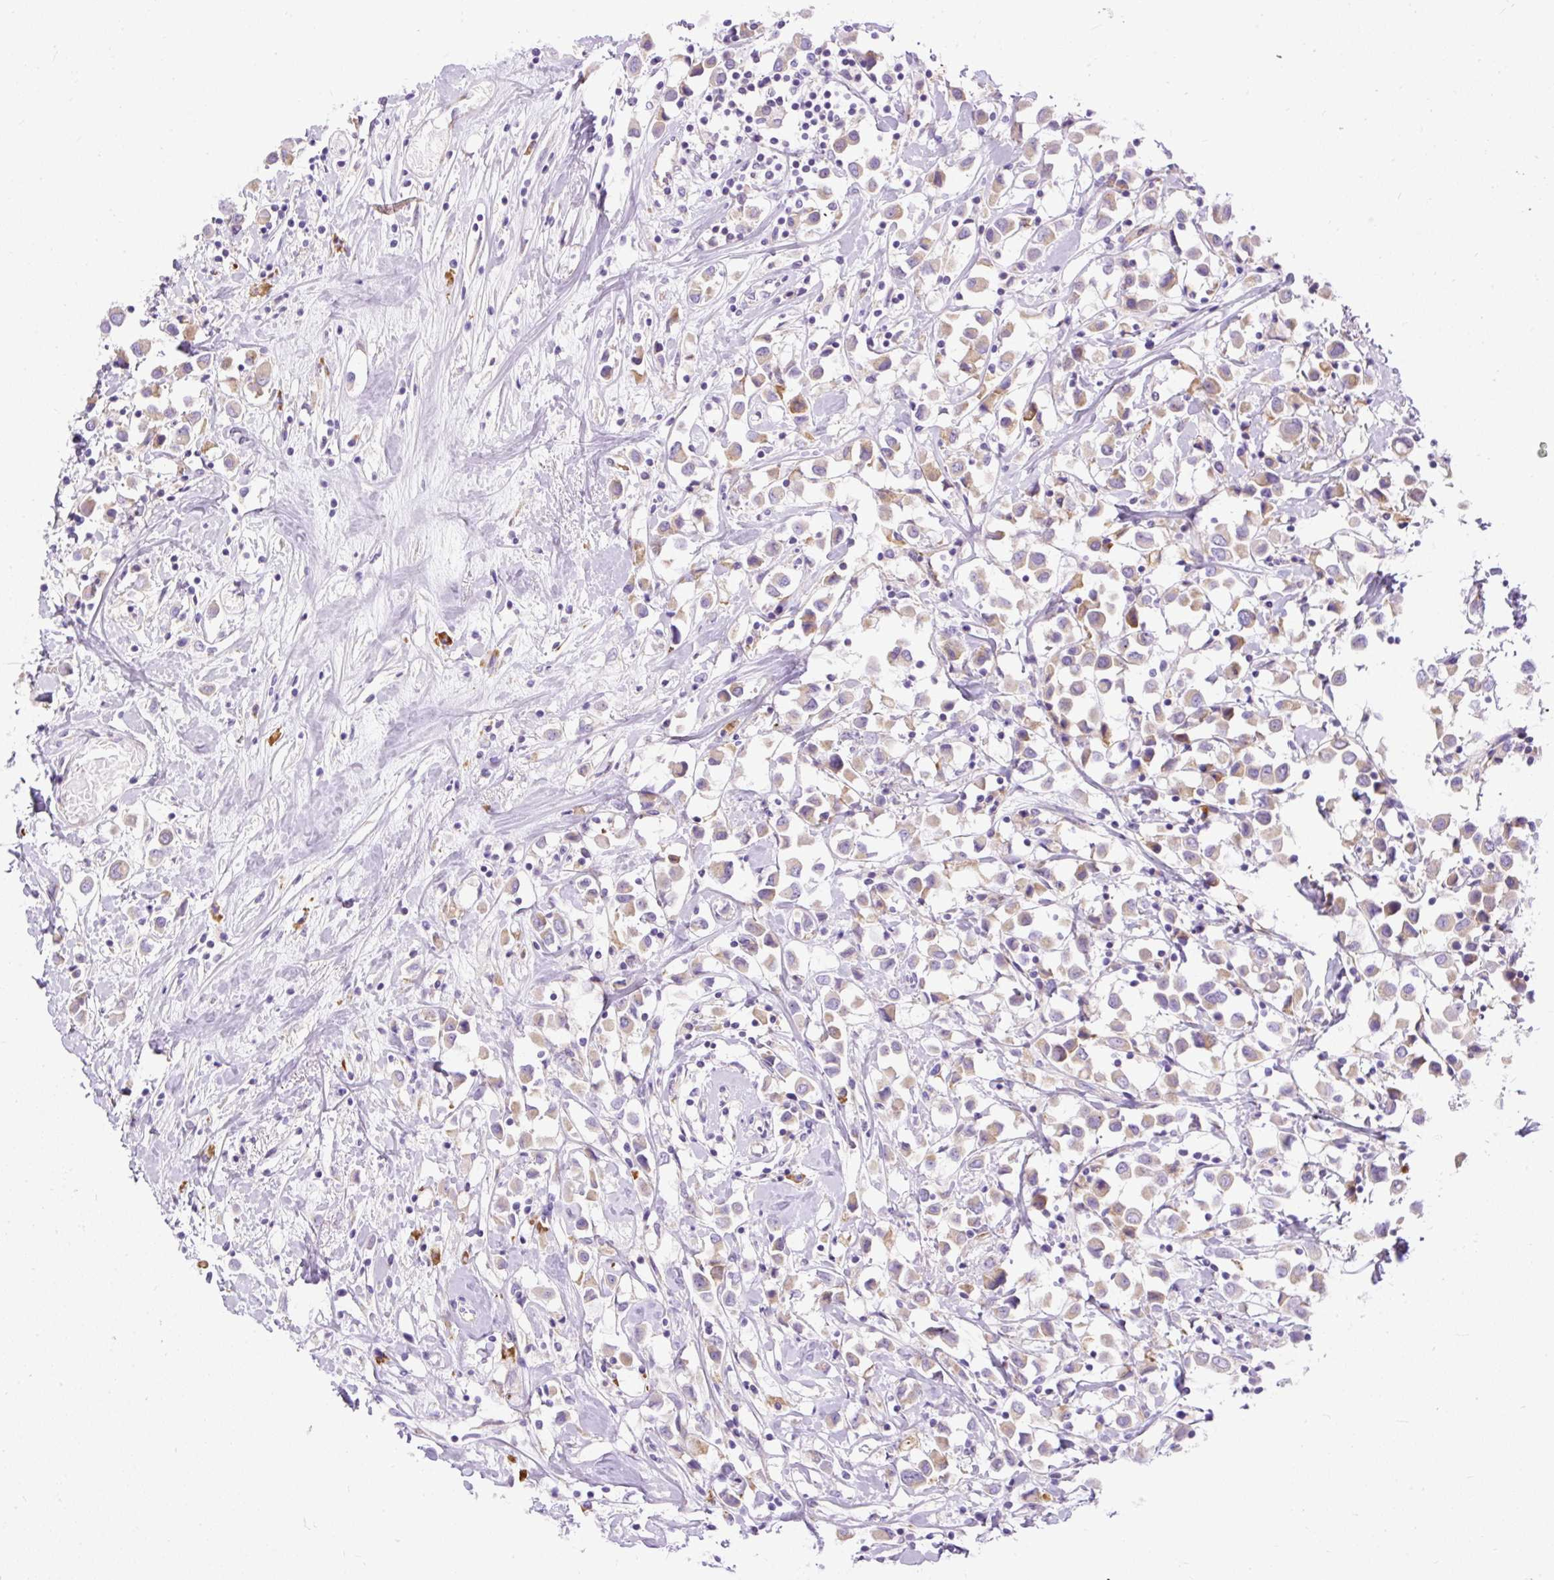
{"staining": {"intensity": "weak", "quantity": ">75%", "location": "cytoplasmic/membranous"}, "tissue": "breast cancer", "cell_type": "Tumor cells", "image_type": "cancer", "snomed": [{"axis": "morphology", "description": "Duct carcinoma"}, {"axis": "topography", "description": "Breast"}], "caption": "Breast cancer stained with a protein marker displays weak staining in tumor cells.", "gene": "SYBU", "patient": {"sex": "female", "age": 61}}